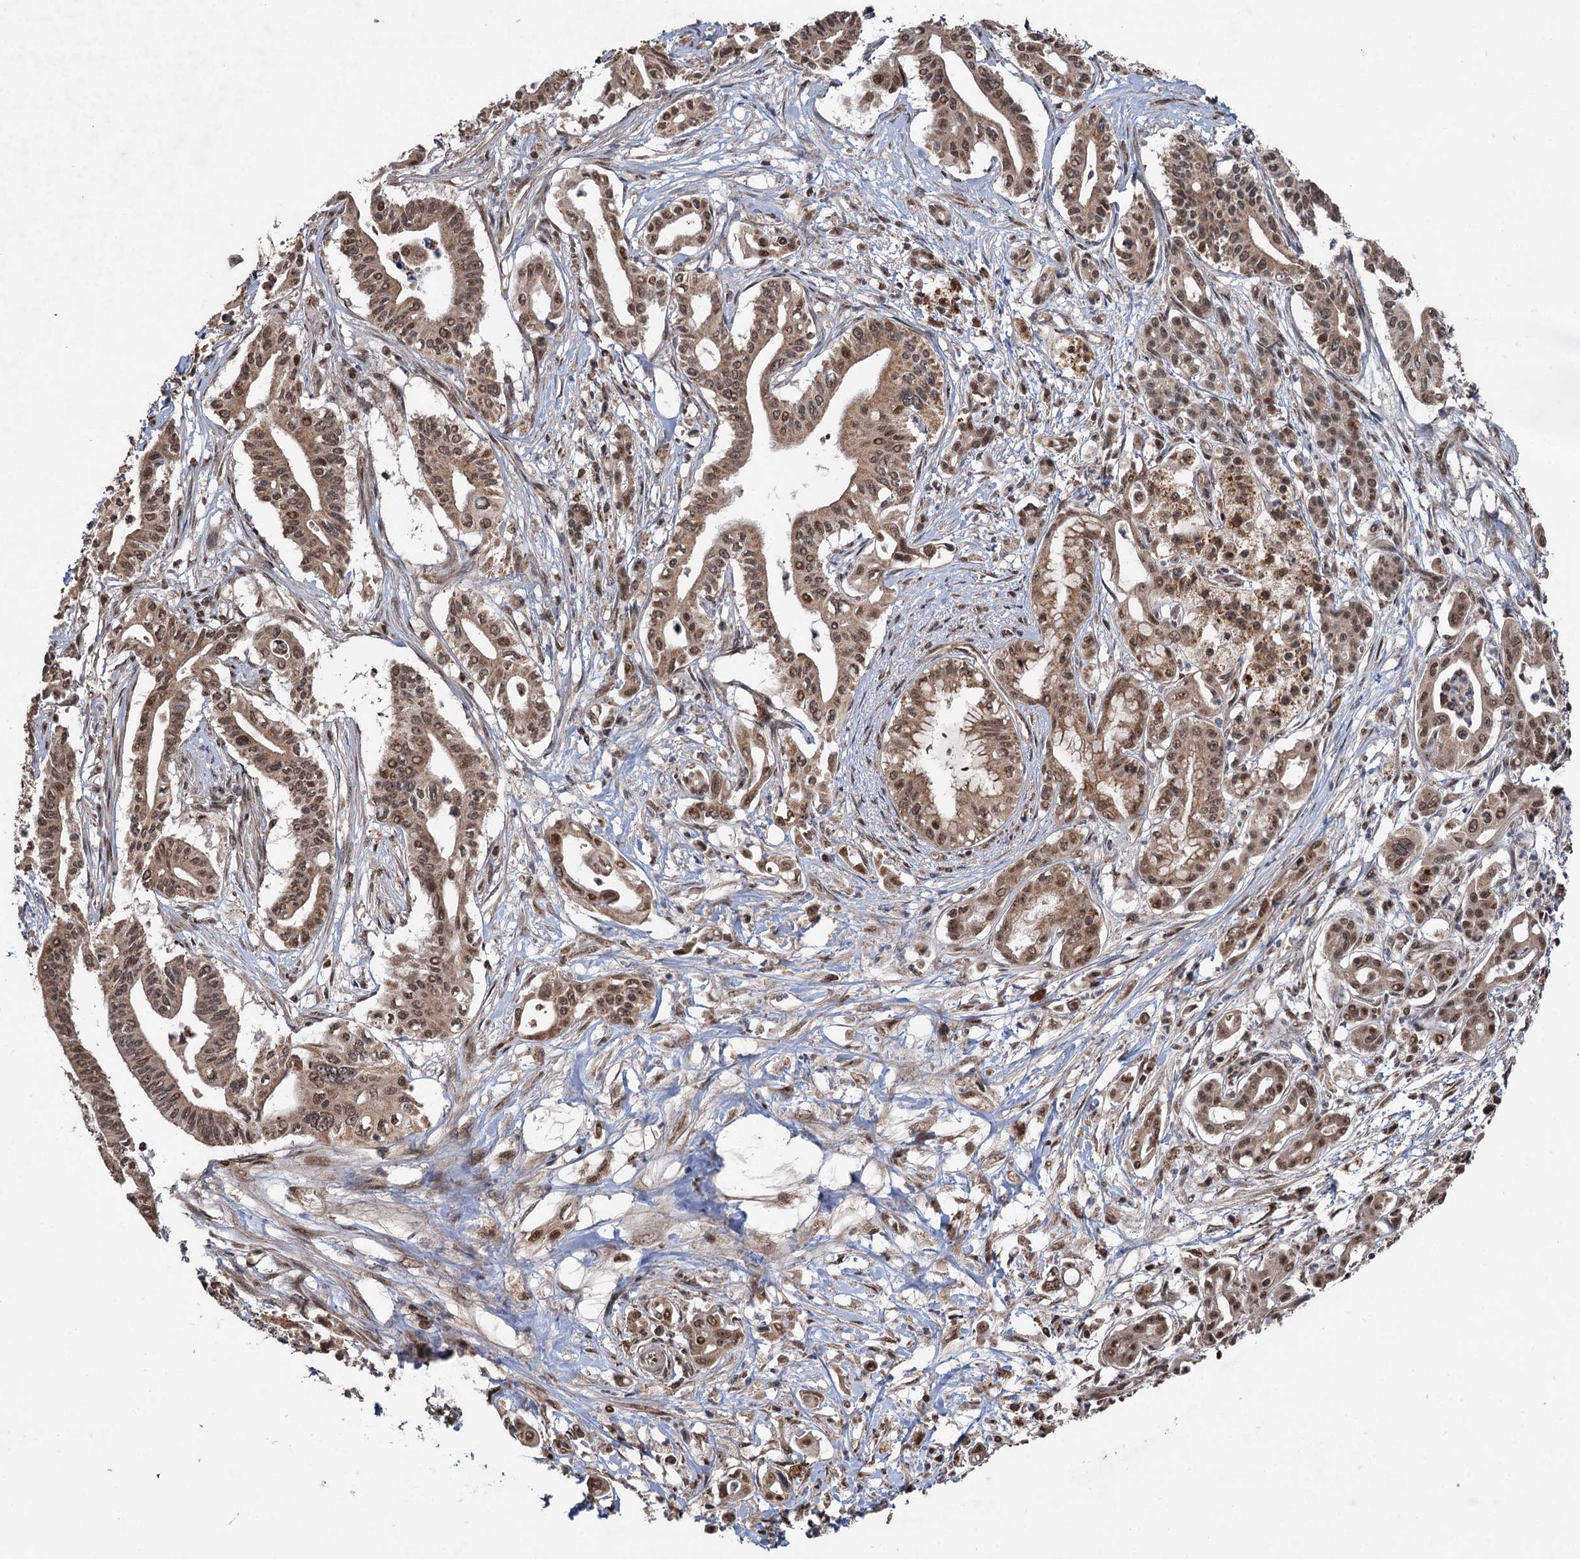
{"staining": {"intensity": "moderate", "quantity": ">75%", "location": "cytoplasmic/membranous,nuclear"}, "tissue": "pancreatic cancer", "cell_type": "Tumor cells", "image_type": "cancer", "snomed": [{"axis": "morphology", "description": "Adenocarcinoma, NOS"}, {"axis": "topography", "description": "Pancreas"}], "caption": "DAB immunohistochemical staining of human pancreatic cancer shows moderate cytoplasmic/membranous and nuclear protein staining in approximately >75% of tumor cells. The staining is performed using DAB (3,3'-diaminobenzidine) brown chromogen to label protein expression. The nuclei are counter-stained blue using hematoxylin.", "gene": "REP15", "patient": {"sex": "female", "age": 77}}